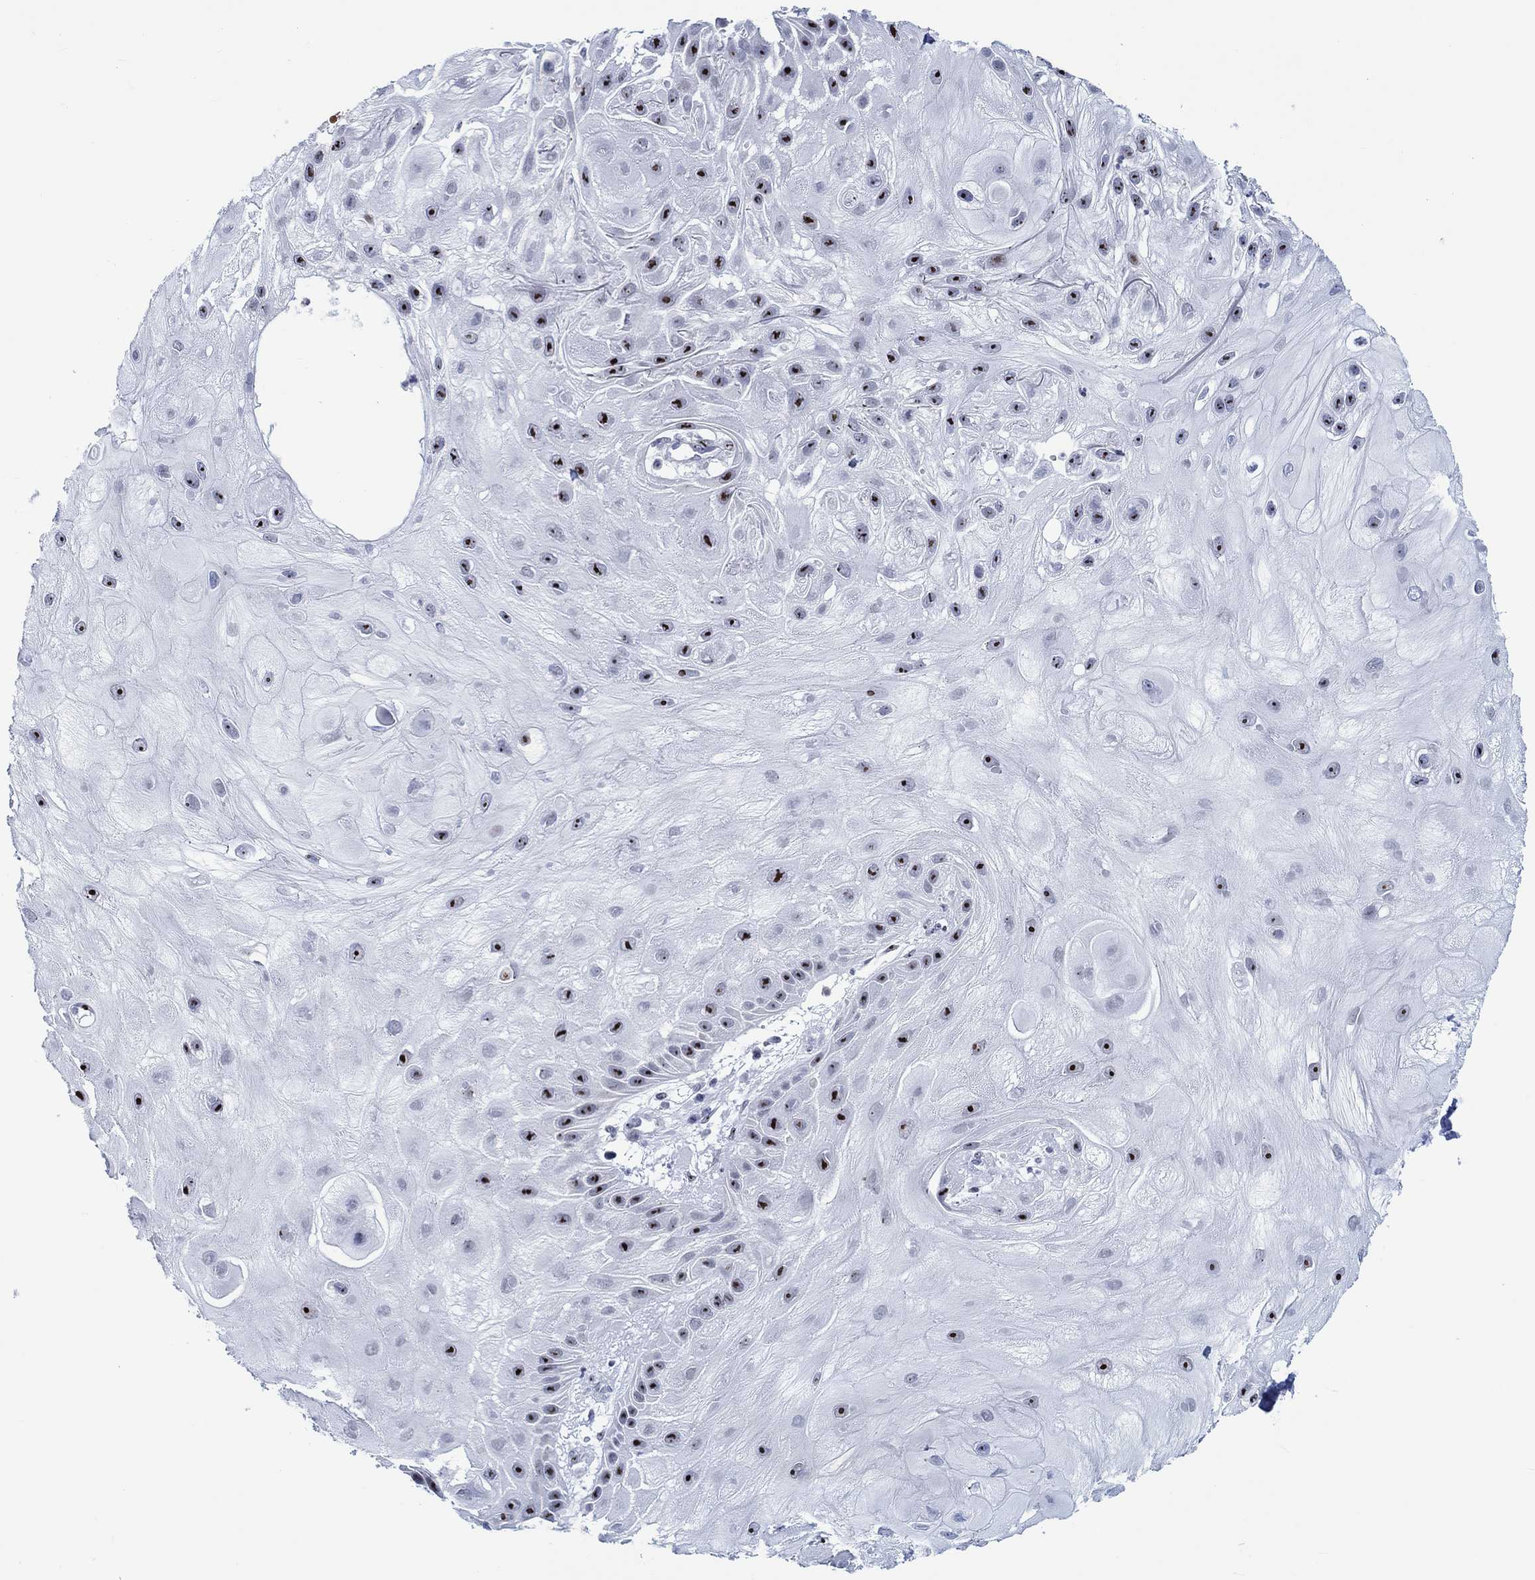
{"staining": {"intensity": "strong", "quantity": "25%-75%", "location": "nuclear"}, "tissue": "skin cancer", "cell_type": "Tumor cells", "image_type": "cancer", "snomed": [{"axis": "morphology", "description": "Normal tissue, NOS"}, {"axis": "morphology", "description": "Squamous cell carcinoma, NOS"}, {"axis": "topography", "description": "Skin"}], "caption": "IHC image of neoplastic tissue: human squamous cell carcinoma (skin) stained using immunohistochemistry (IHC) exhibits high levels of strong protein expression localized specifically in the nuclear of tumor cells, appearing as a nuclear brown color.", "gene": "ZNF446", "patient": {"sex": "male", "age": 79}}